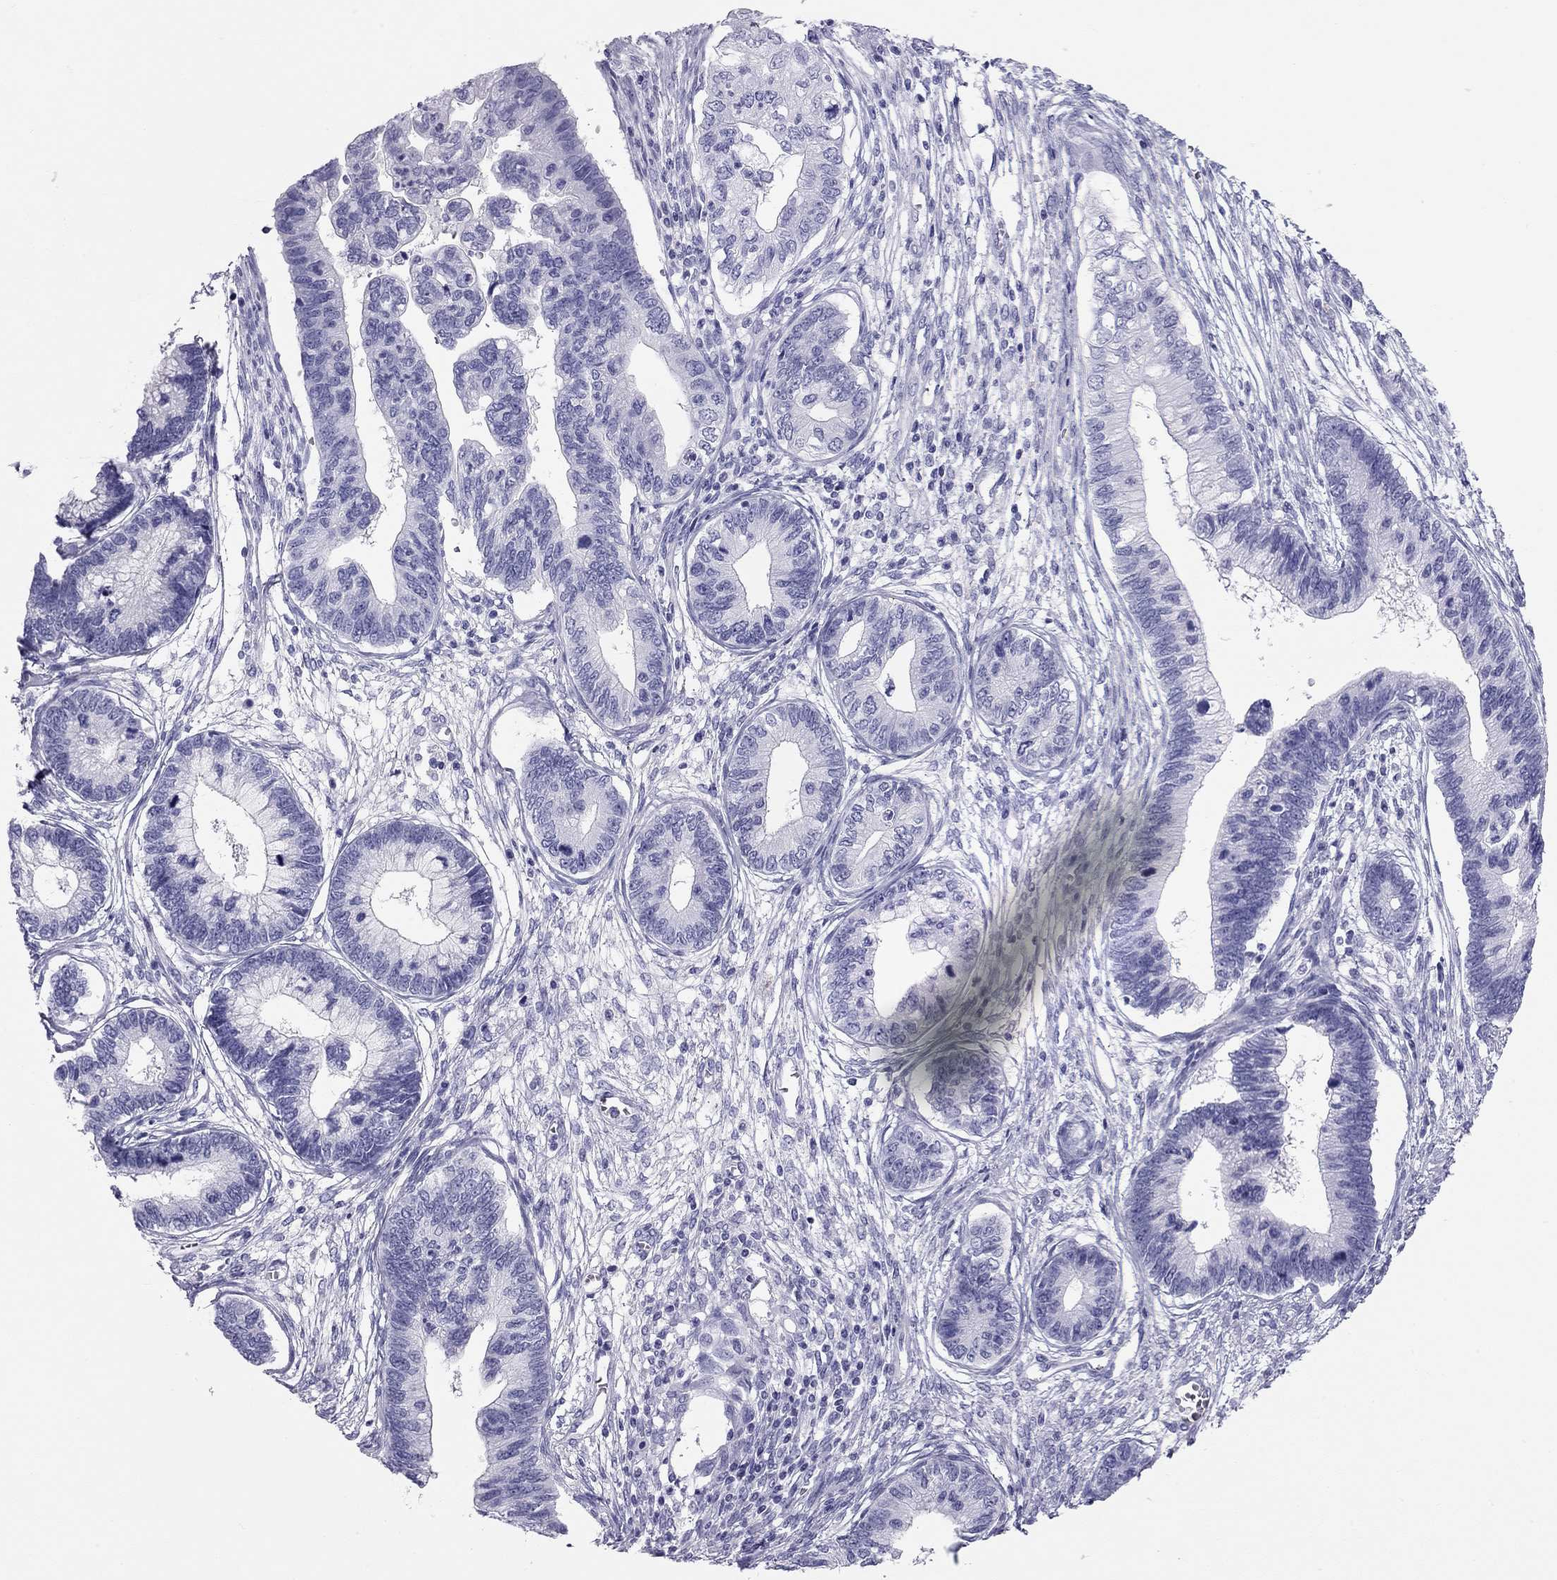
{"staining": {"intensity": "negative", "quantity": "none", "location": "none"}, "tissue": "cervical cancer", "cell_type": "Tumor cells", "image_type": "cancer", "snomed": [{"axis": "morphology", "description": "Adenocarcinoma, NOS"}, {"axis": "topography", "description": "Cervix"}], "caption": "High power microscopy micrograph of an immunohistochemistry micrograph of cervical cancer (adenocarcinoma), revealing no significant staining in tumor cells.", "gene": "TRPM3", "patient": {"sex": "female", "age": 44}}